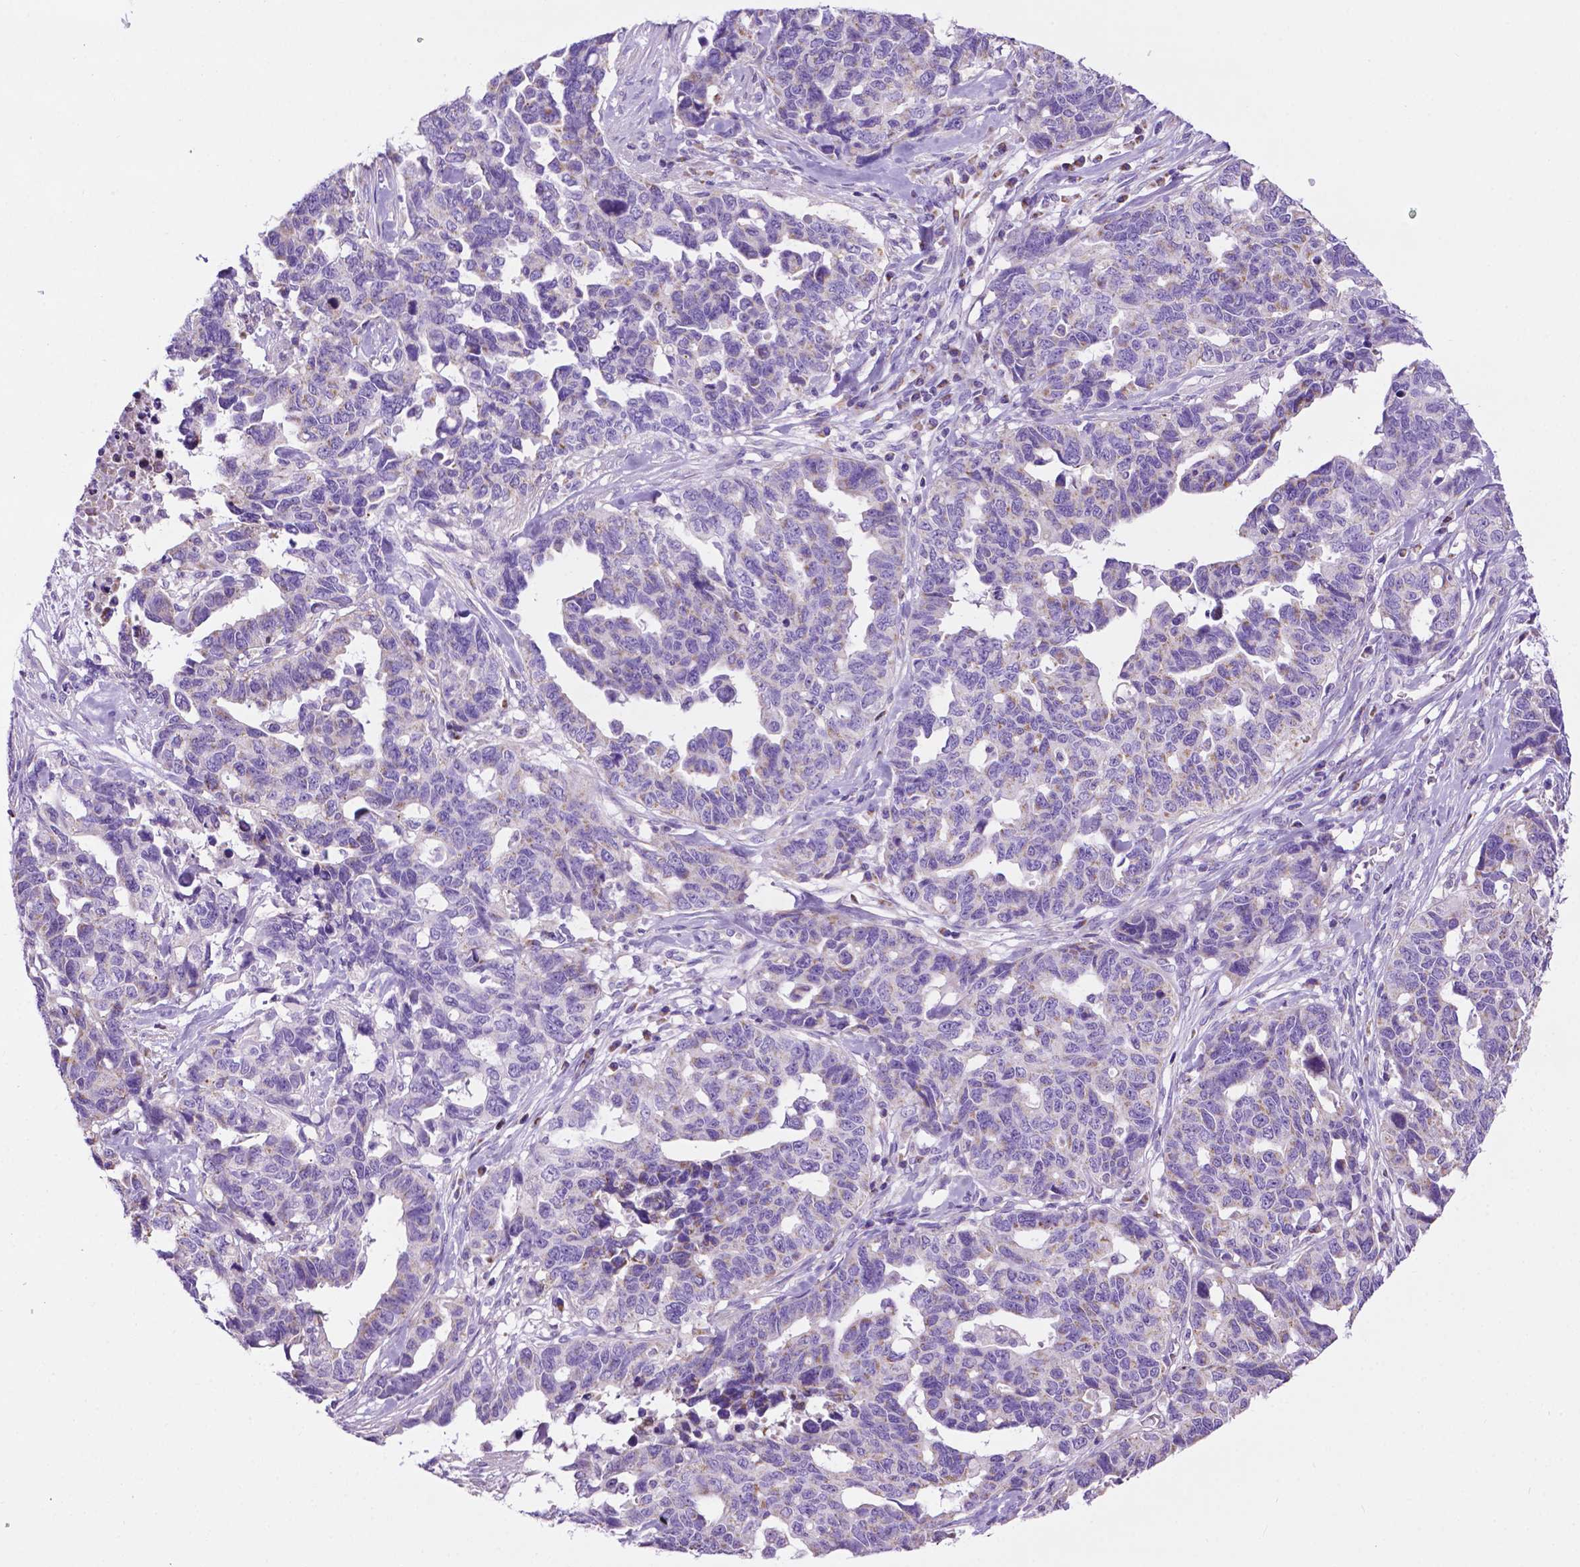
{"staining": {"intensity": "weak", "quantity": "<25%", "location": "cytoplasmic/membranous"}, "tissue": "ovarian cancer", "cell_type": "Tumor cells", "image_type": "cancer", "snomed": [{"axis": "morphology", "description": "Cystadenocarcinoma, serous, NOS"}, {"axis": "topography", "description": "Ovary"}], "caption": "DAB (3,3'-diaminobenzidine) immunohistochemical staining of human serous cystadenocarcinoma (ovarian) exhibits no significant expression in tumor cells.", "gene": "PHYHIP", "patient": {"sex": "female", "age": 69}}